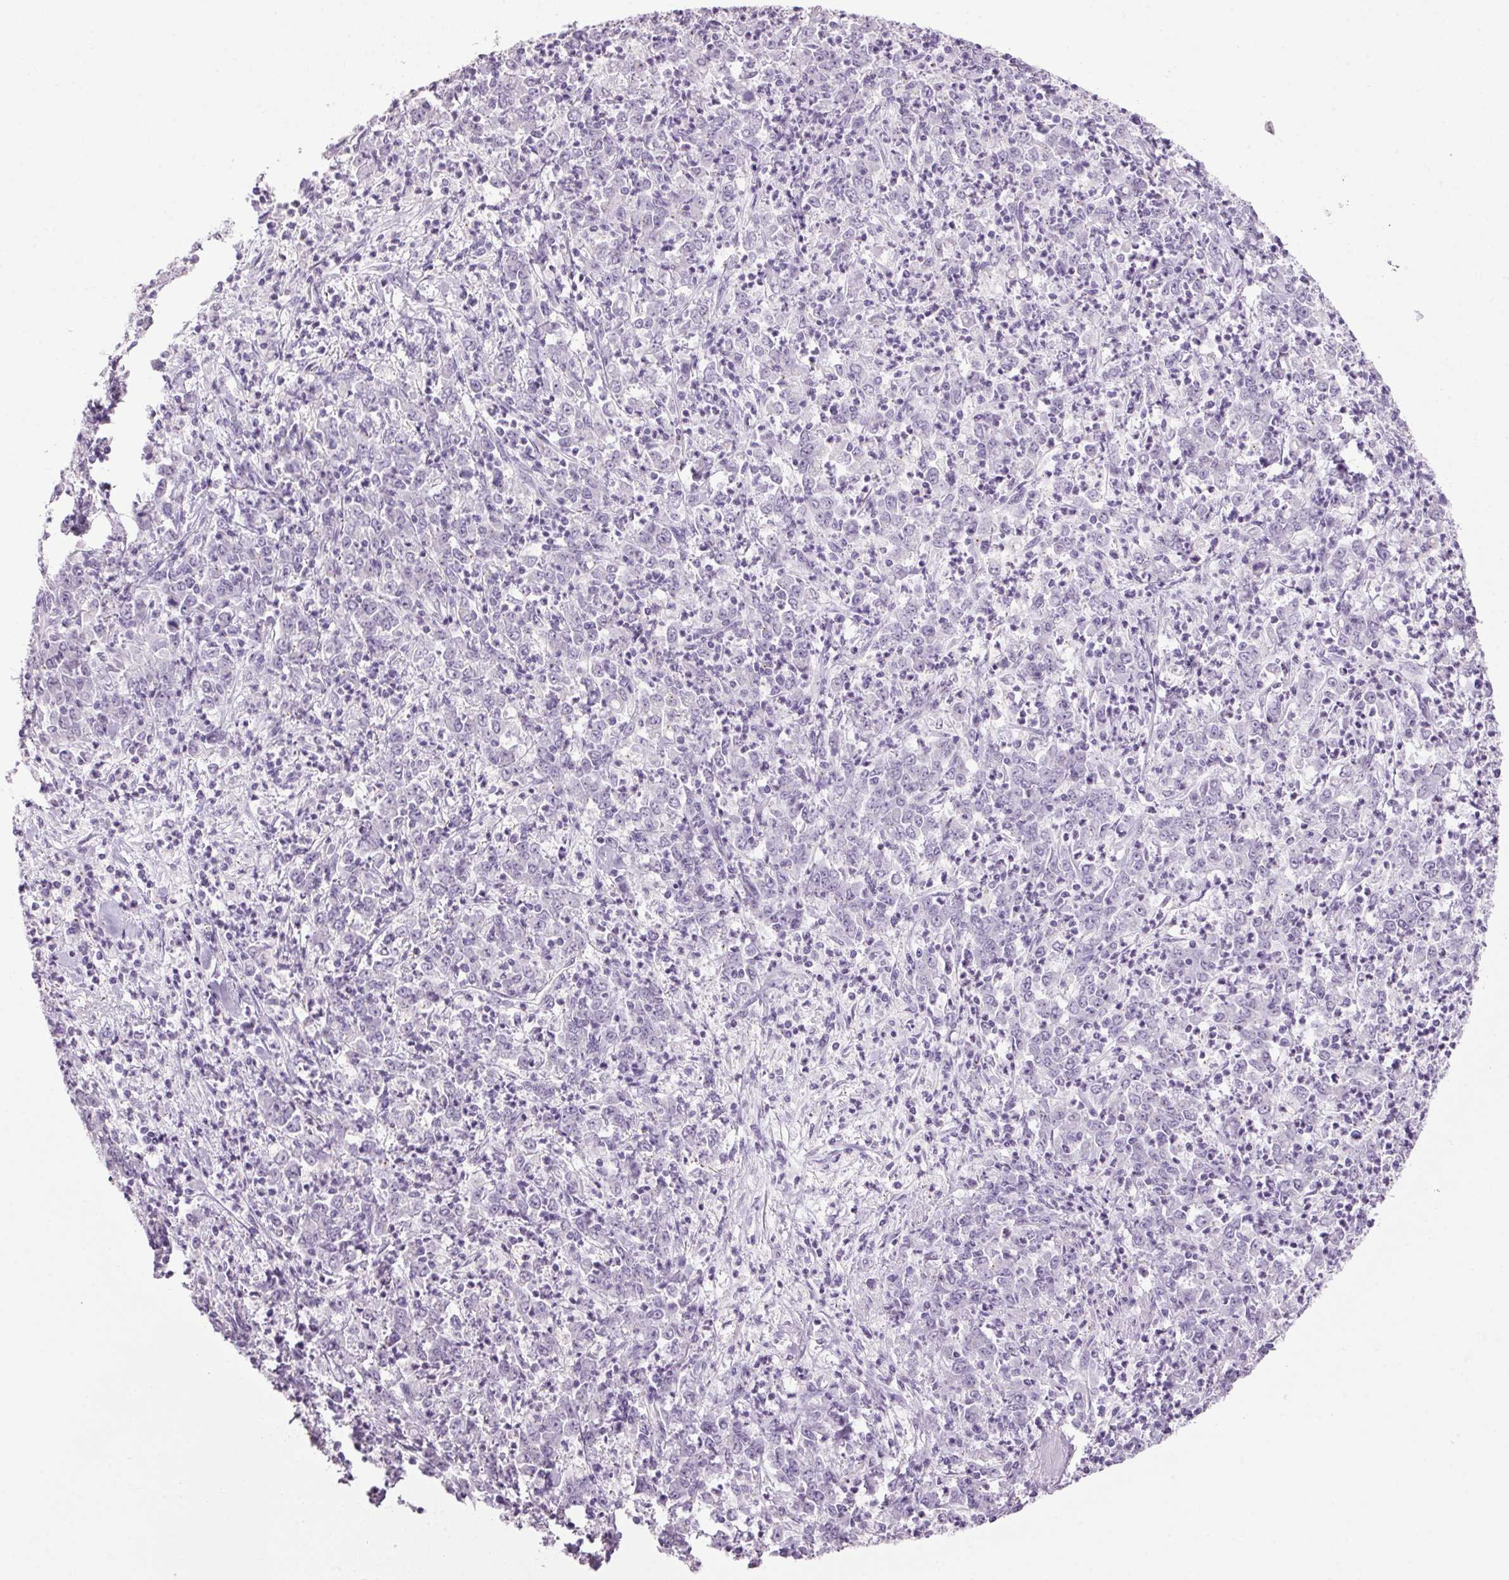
{"staining": {"intensity": "negative", "quantity": "none", "location": "none"}, "tissue": "stomach cancer", "cell_type": "Tumor cells", "image_type": "cancer", "snomed": [{"axis": "morphology", "description": "Adenocarcinoma, NOS"}, {"axis": "topography", "description": "Stomach, lower"}], "caption": "Tumor cells are negative for protein expression in human stomach cancer.", "gene": "PPP1R1A", "patient": {"sex": "female", "age": 71}}